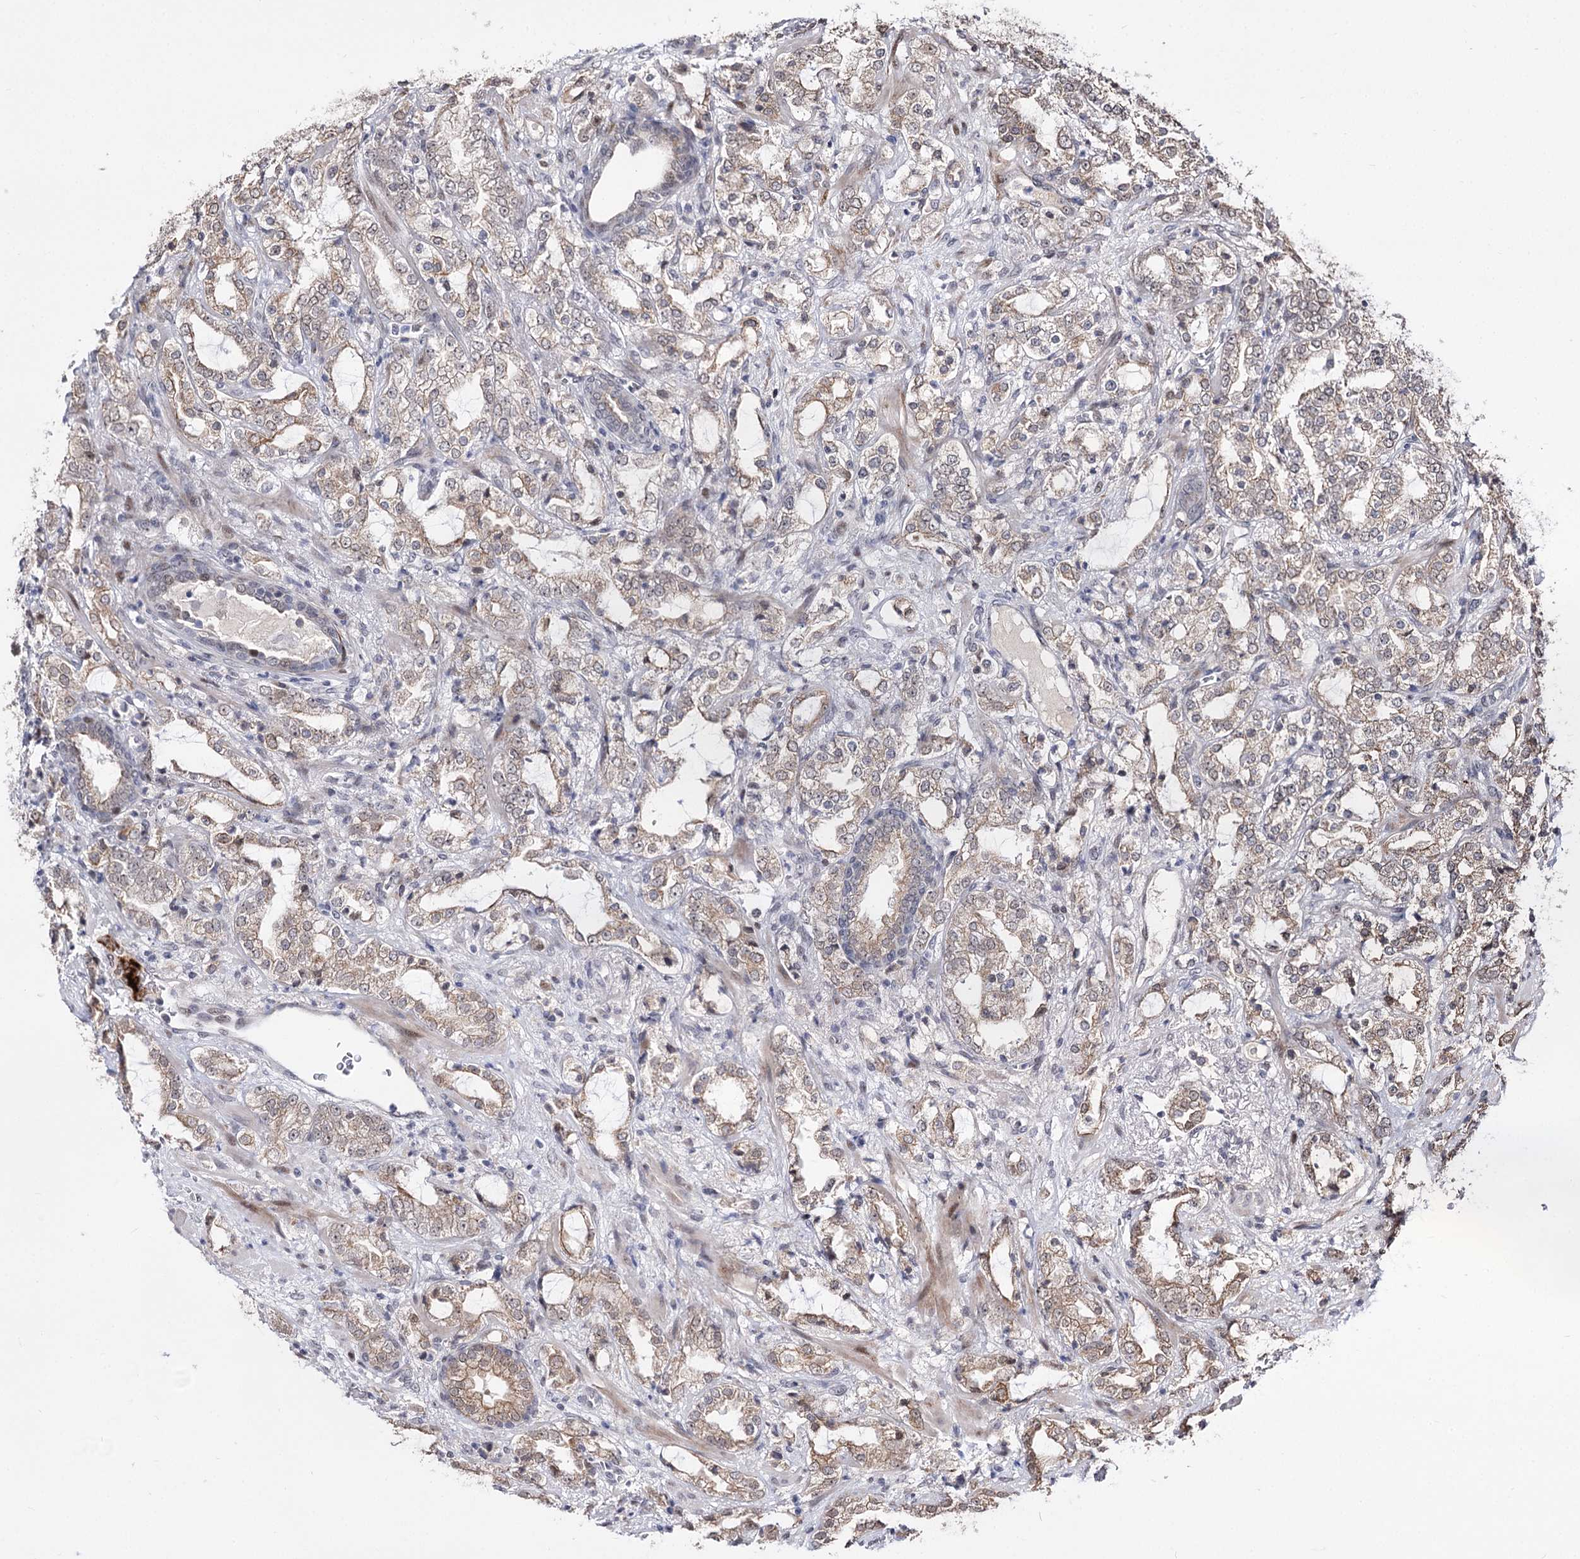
{"staining": {"intensity": "weak", "quantity": ">75%", "location": "cytoplasmic/membranous"}, "tissue": "prostate cancer", "cell_type": "Tumor cells", "image_type": "cancer", "snomed": [{"axis": "morphology", "description": "Adenocarcinoma, High grade"}, {"axis": "topography", "description": "Prostate"}], "caption": "Weak cytoplasmic/membranous protein expression is identified in about >75% of tumor cells in prostate cancer (high-grade adenocarcinoma). (DAB (3,3'-diaminobenzidine) IHC, brown staining for protein, blue staining for nuclei).", "gene": "STOX1", "patient": {"sex": "male", "age": 64}}